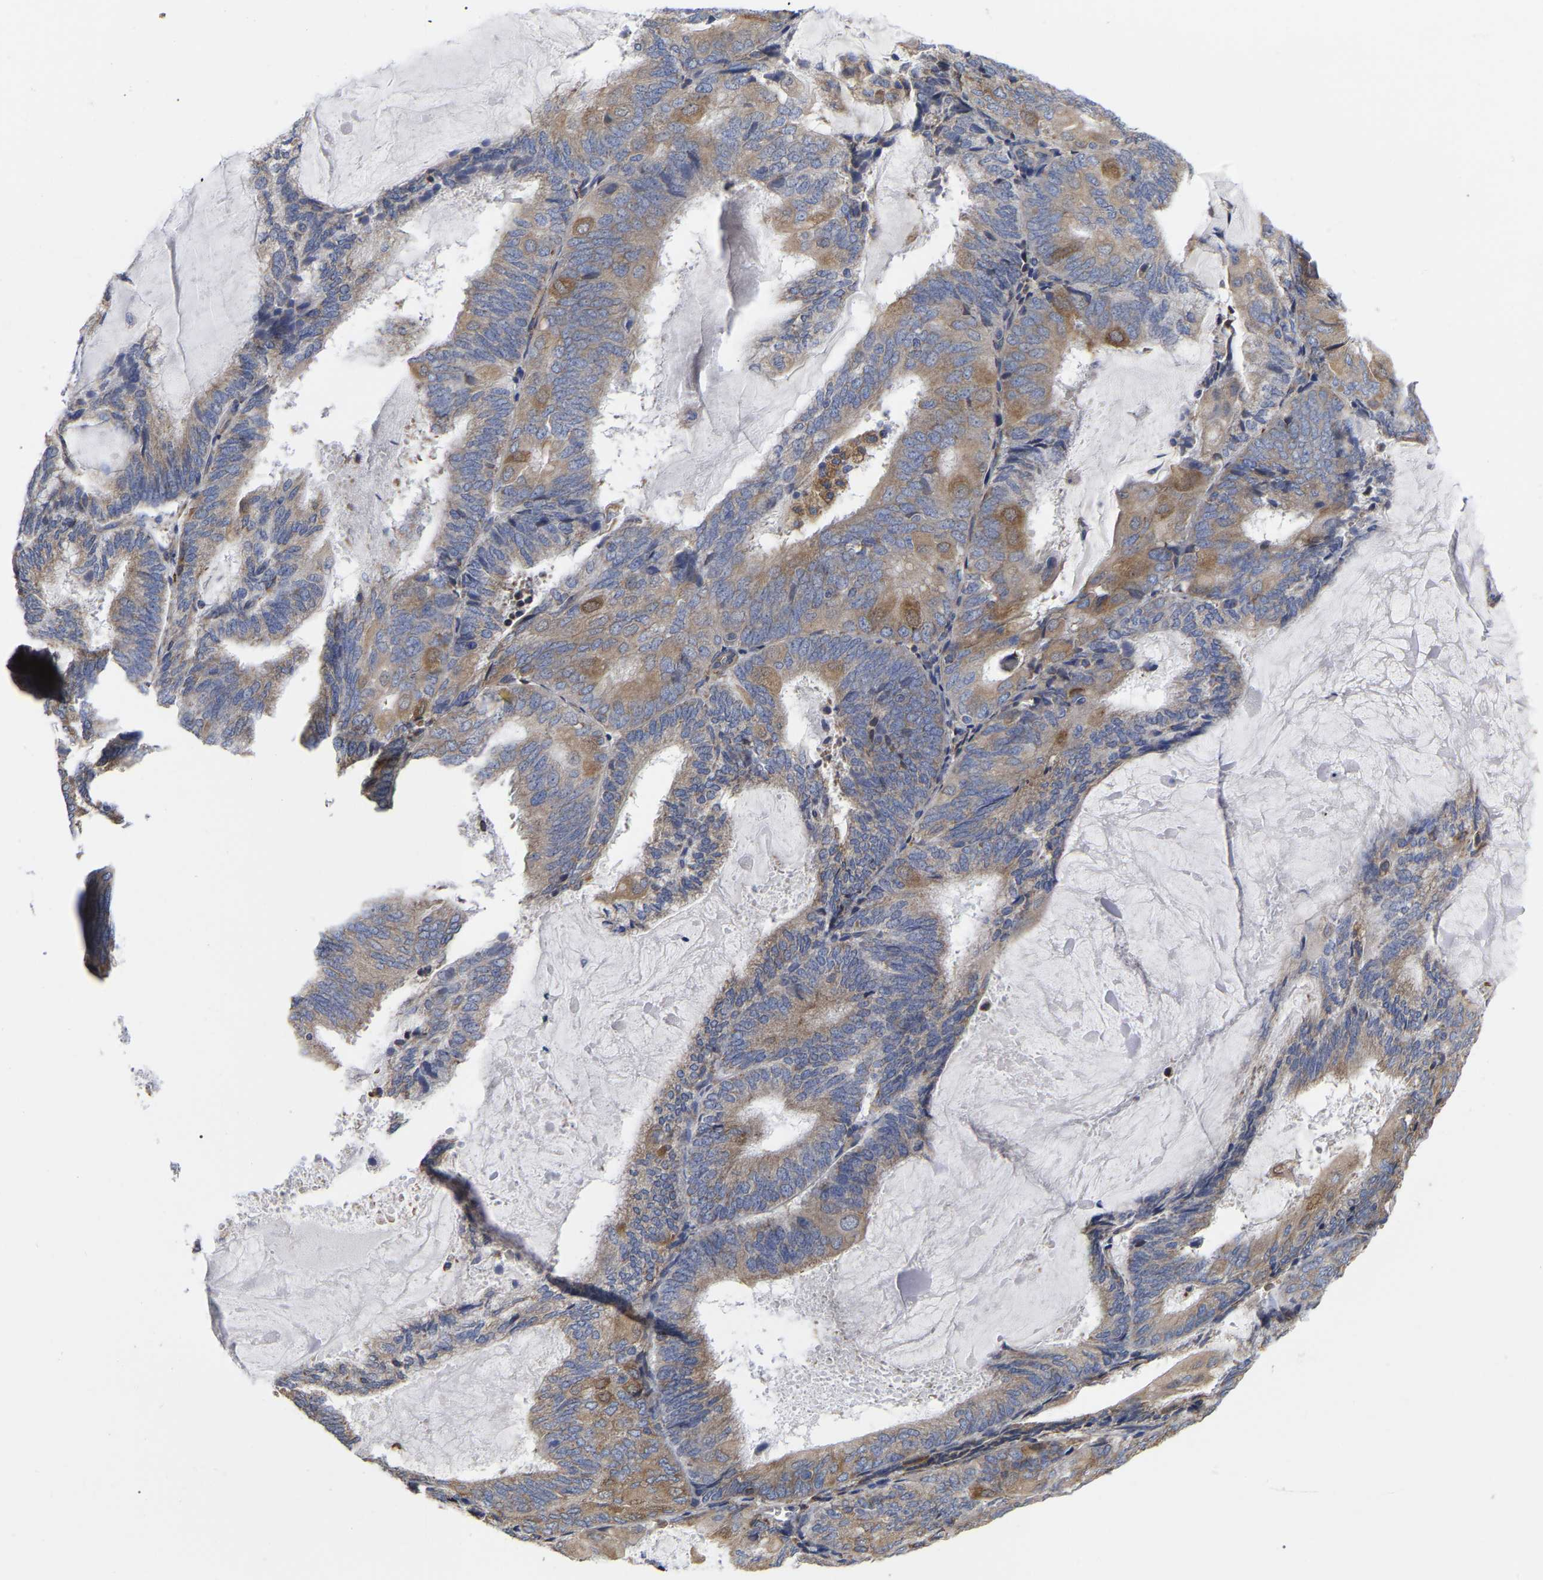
{"staining": {"intensity": "moderate", "quantity": ">75%", "location": "cytoplasmic/membranous"}, "tissue": "endometrial cancer", "cell_type": "Tumor cells", "image_type": "cancer", "snomed": [{"axis": "morphology", "description": "Adenocarcinoma, NOS"}, {"axis": "topography", "description": "Endometrium"}], "caption": "Adenocarcinoma (endometrial) stained with DAB immunohistochemistry (IHC) reveals medium levels of moderate cytoplasmic/membranous staining in approximately >75% of tumor cells.", "gene": "CFAP298", "patient": {"sex": "female", "age": 81}}